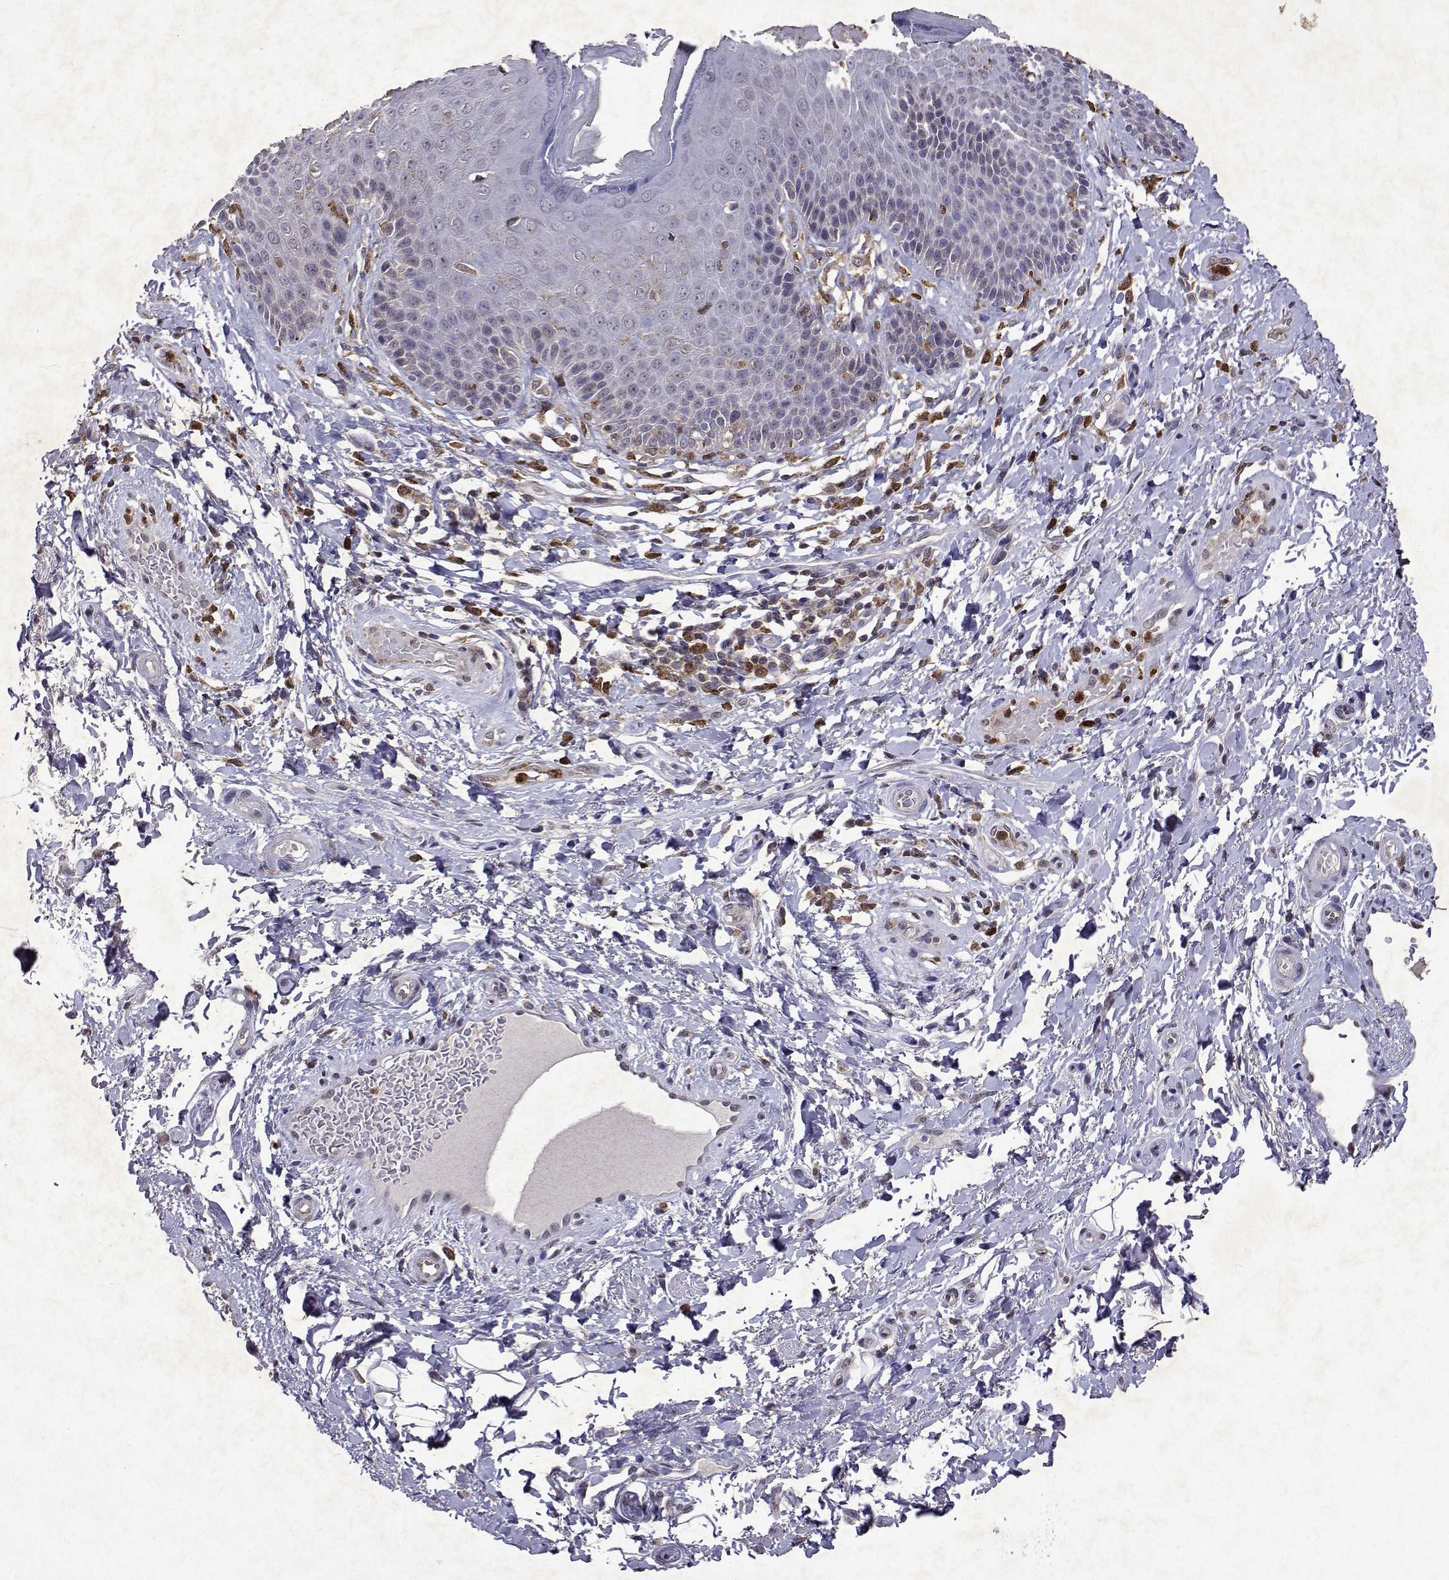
{"staining": {"intensity": "negative", "quantity": "none", "location": "none"}, "tissue": "skin", "cell_type": "Epidermal cells", "image_type": "normal", "snomed": [{"axis": "morphology", "description": "Normal tissue, NOS"}, {"axis": "topography", "description": "Anal"}, {"axis": "topography", "description": "Peripheral nerve tissue"}], "caption": "Histopathology image shows no protein staining in epidermal cells of unremarkable skin. (Immunohistochemistry, brightfield microscopy, high magnification).", "gene": "APAF1", "patient": {"sex": "male", "age": 51}}